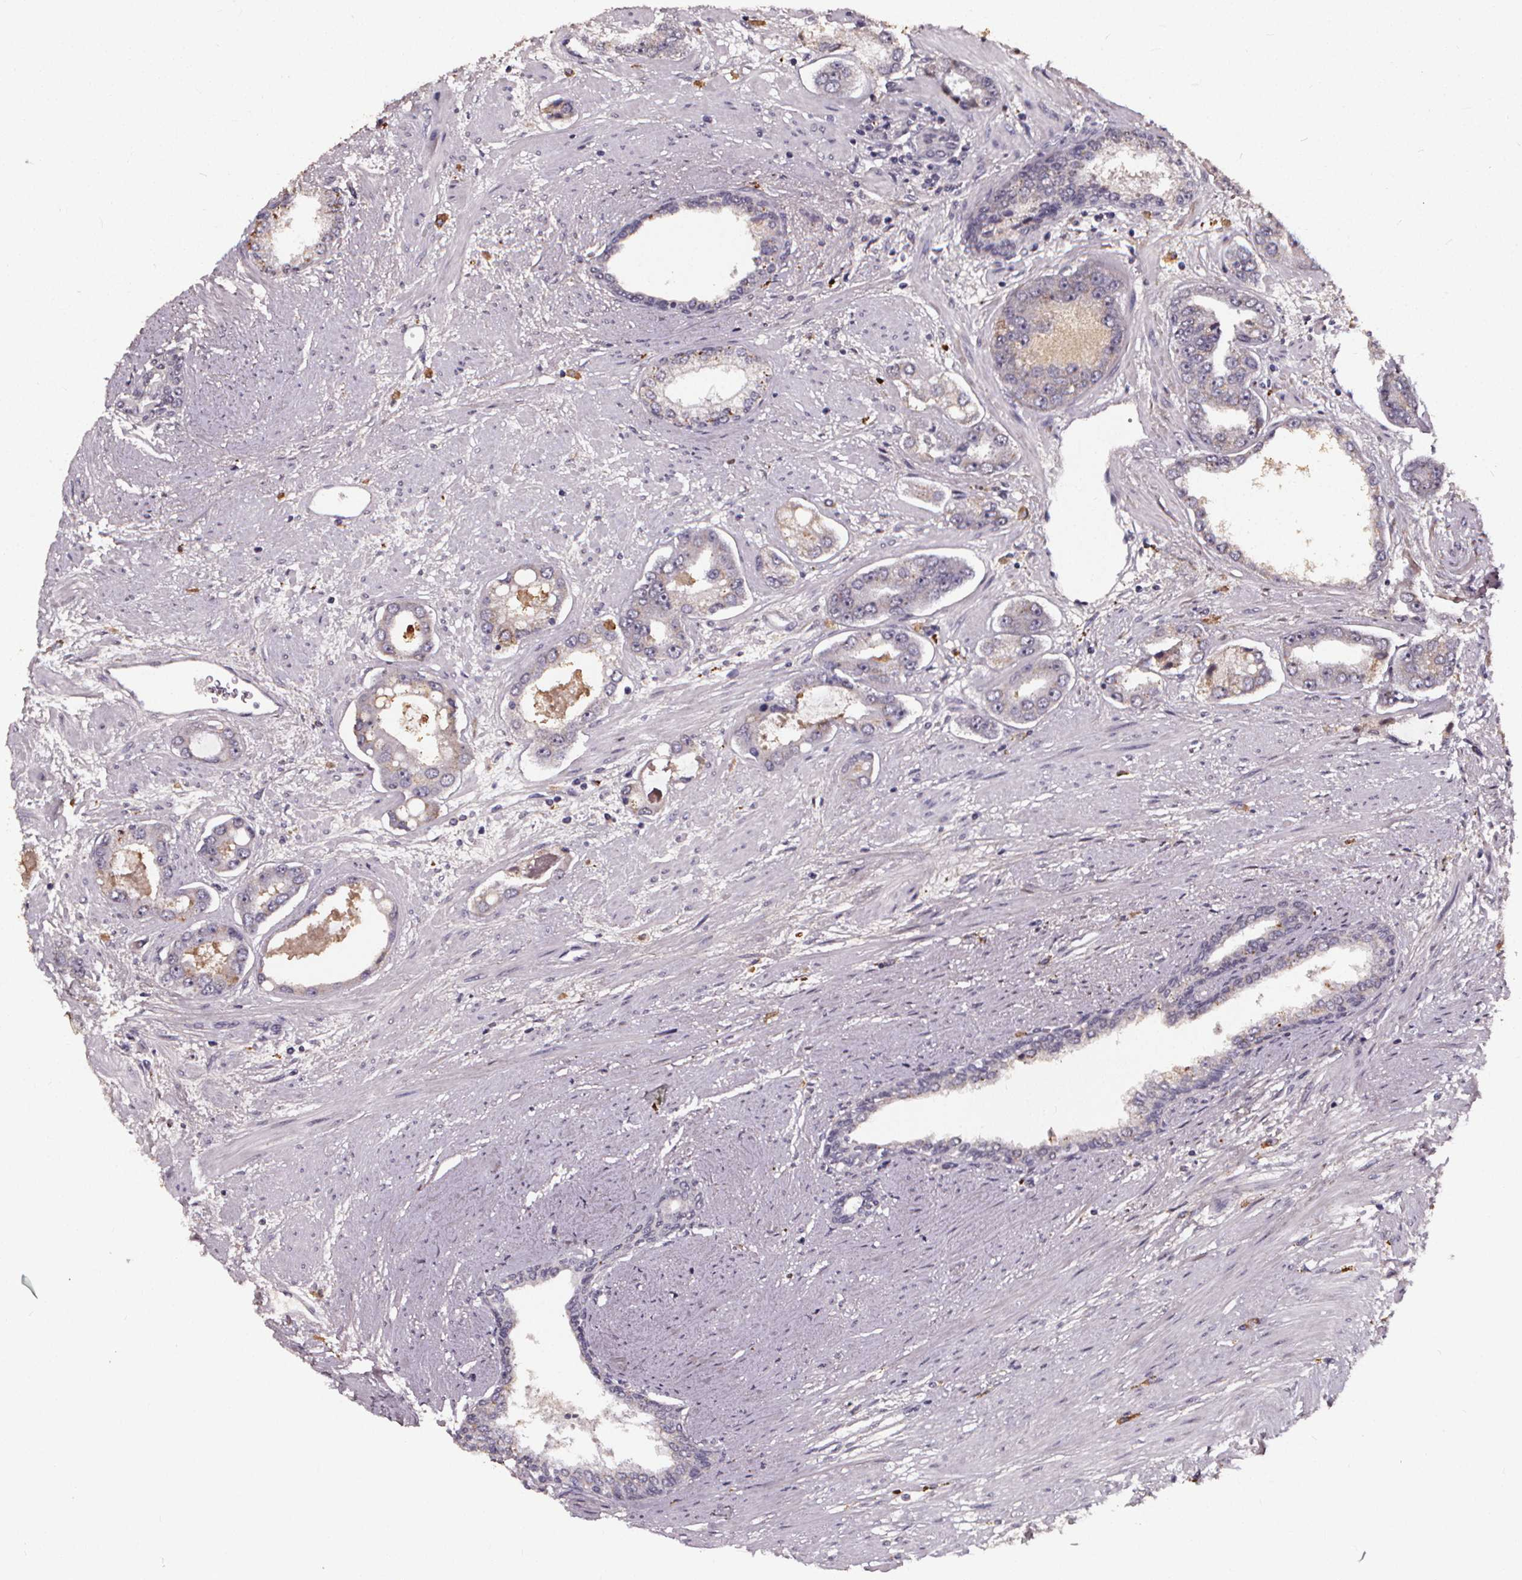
{"staining": {"intensity": "negative", "quantity": "none", "location": "none"}, "tissue": "prostate cancer", "cell_type": "Tumor cells", "image_type": "cancer", "snomed": [{"axis": "morphology", "description": "Adenocarcinoma, Low grade"}, {"axis": "topography", "description": "Prostate"}], "caption": "IHC of prostate cancer (adenocarcinoma (low-grade)) demonstrates no expression in tumor cells. Brightfield microscopy of immunohistochemistry (IHC) stained with DAB (brown) and hematoxylin (blue), captured at high magnification.", "gene": "SPAG8", "patient": {"sex": "male", "age": 60}}